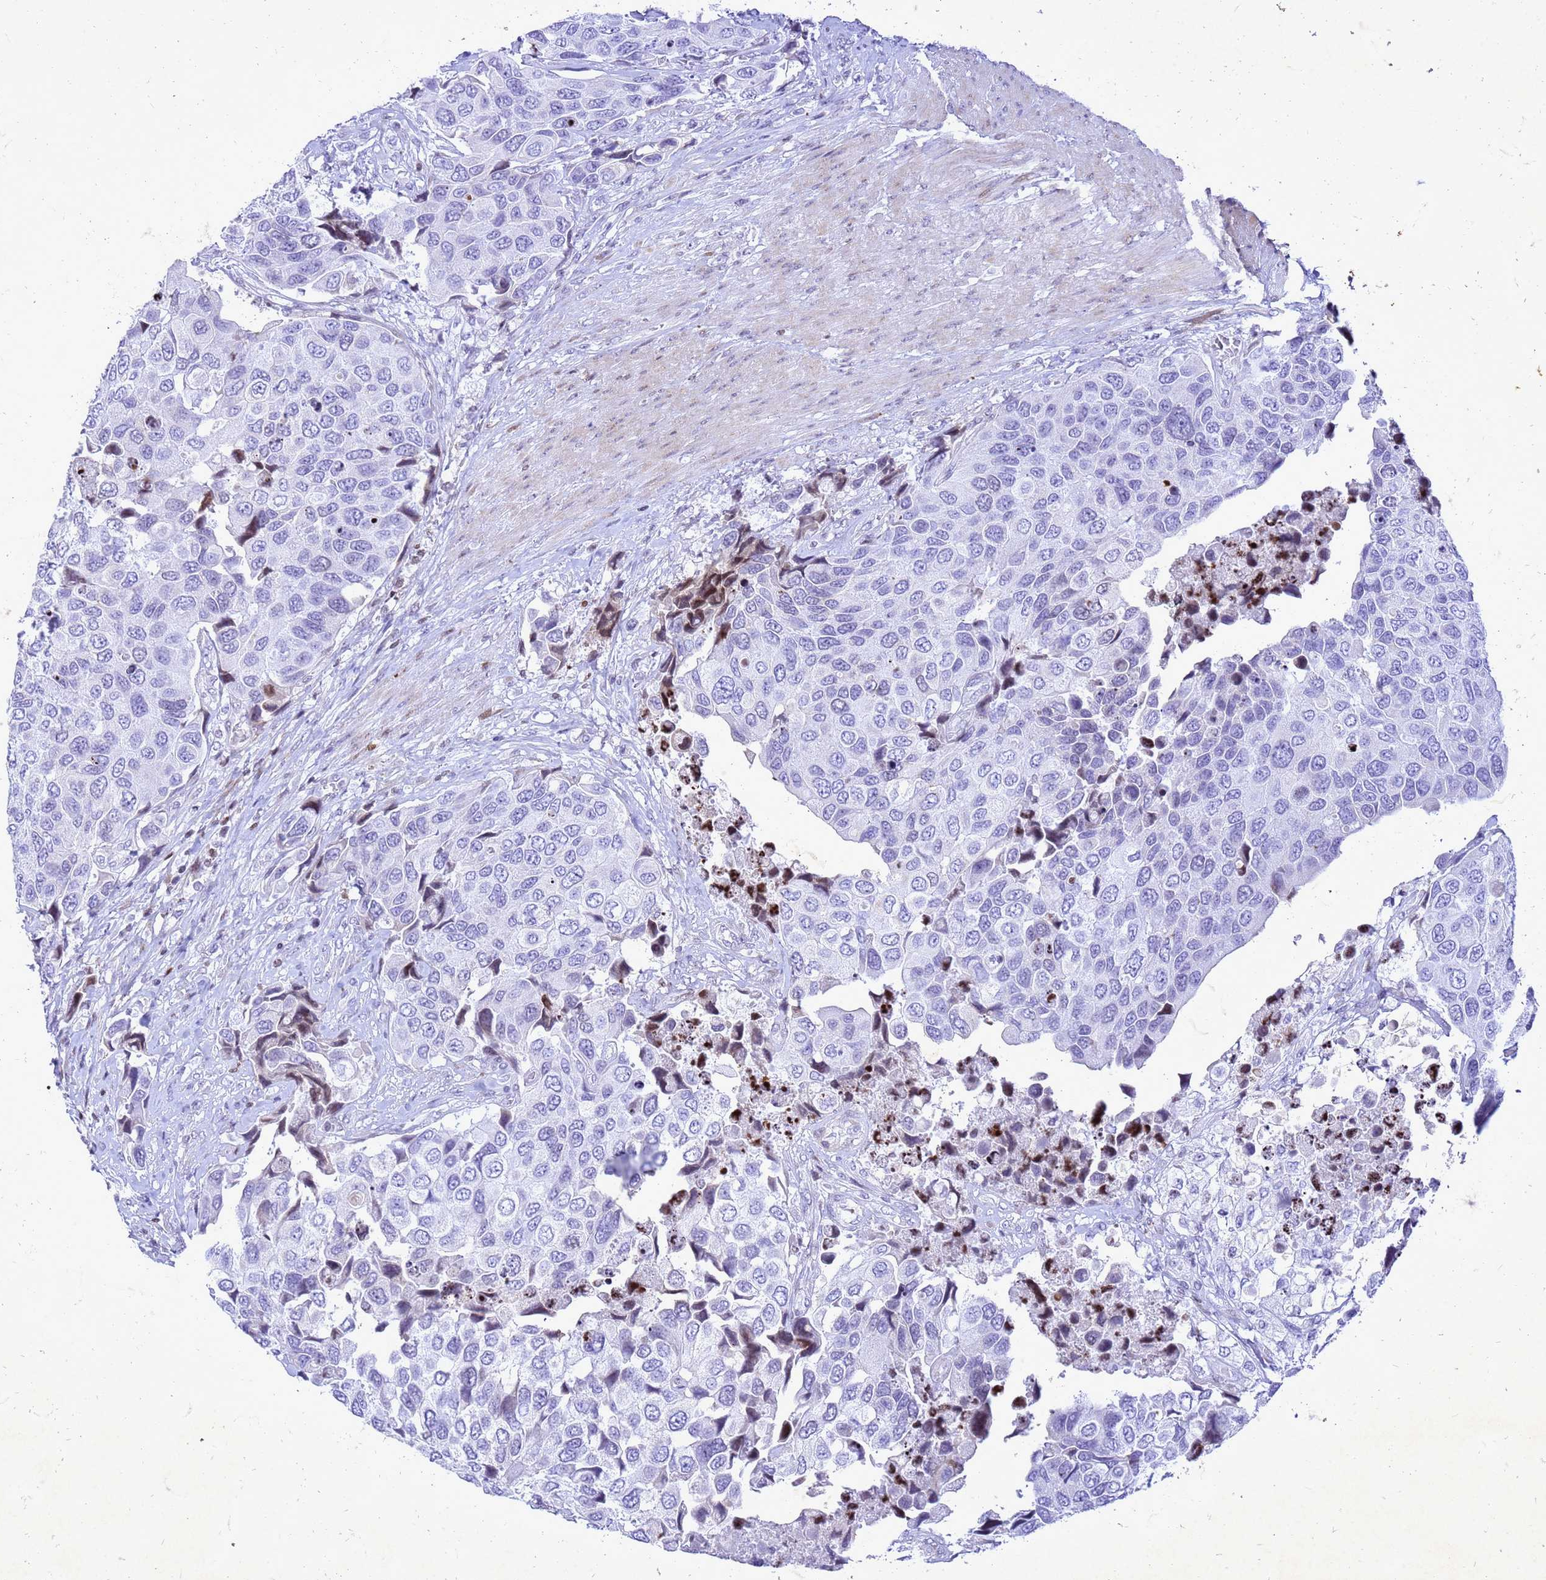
{"staining": {"intensity": "moderate", "quantity": "<25%", "location": "nuclear"}, "tissue": "urothelial cancer", "cell_type": "Tumor cells", "image_type": "cancer", "snomed": [{"axis": "morphology", "description": "Urothelial carcinoma, High grade"}, {"axis": "topography", "description": "Urinary bladder"}], "caption": "A micrograph showing moderate nuclear expression in about <25% of tumor cells in urothelial carcinoma (high-grade), as visualized by brown immunohistochemical staining.", "gene": "COPS9", "patient": {"sex": "male", "age": 74}}